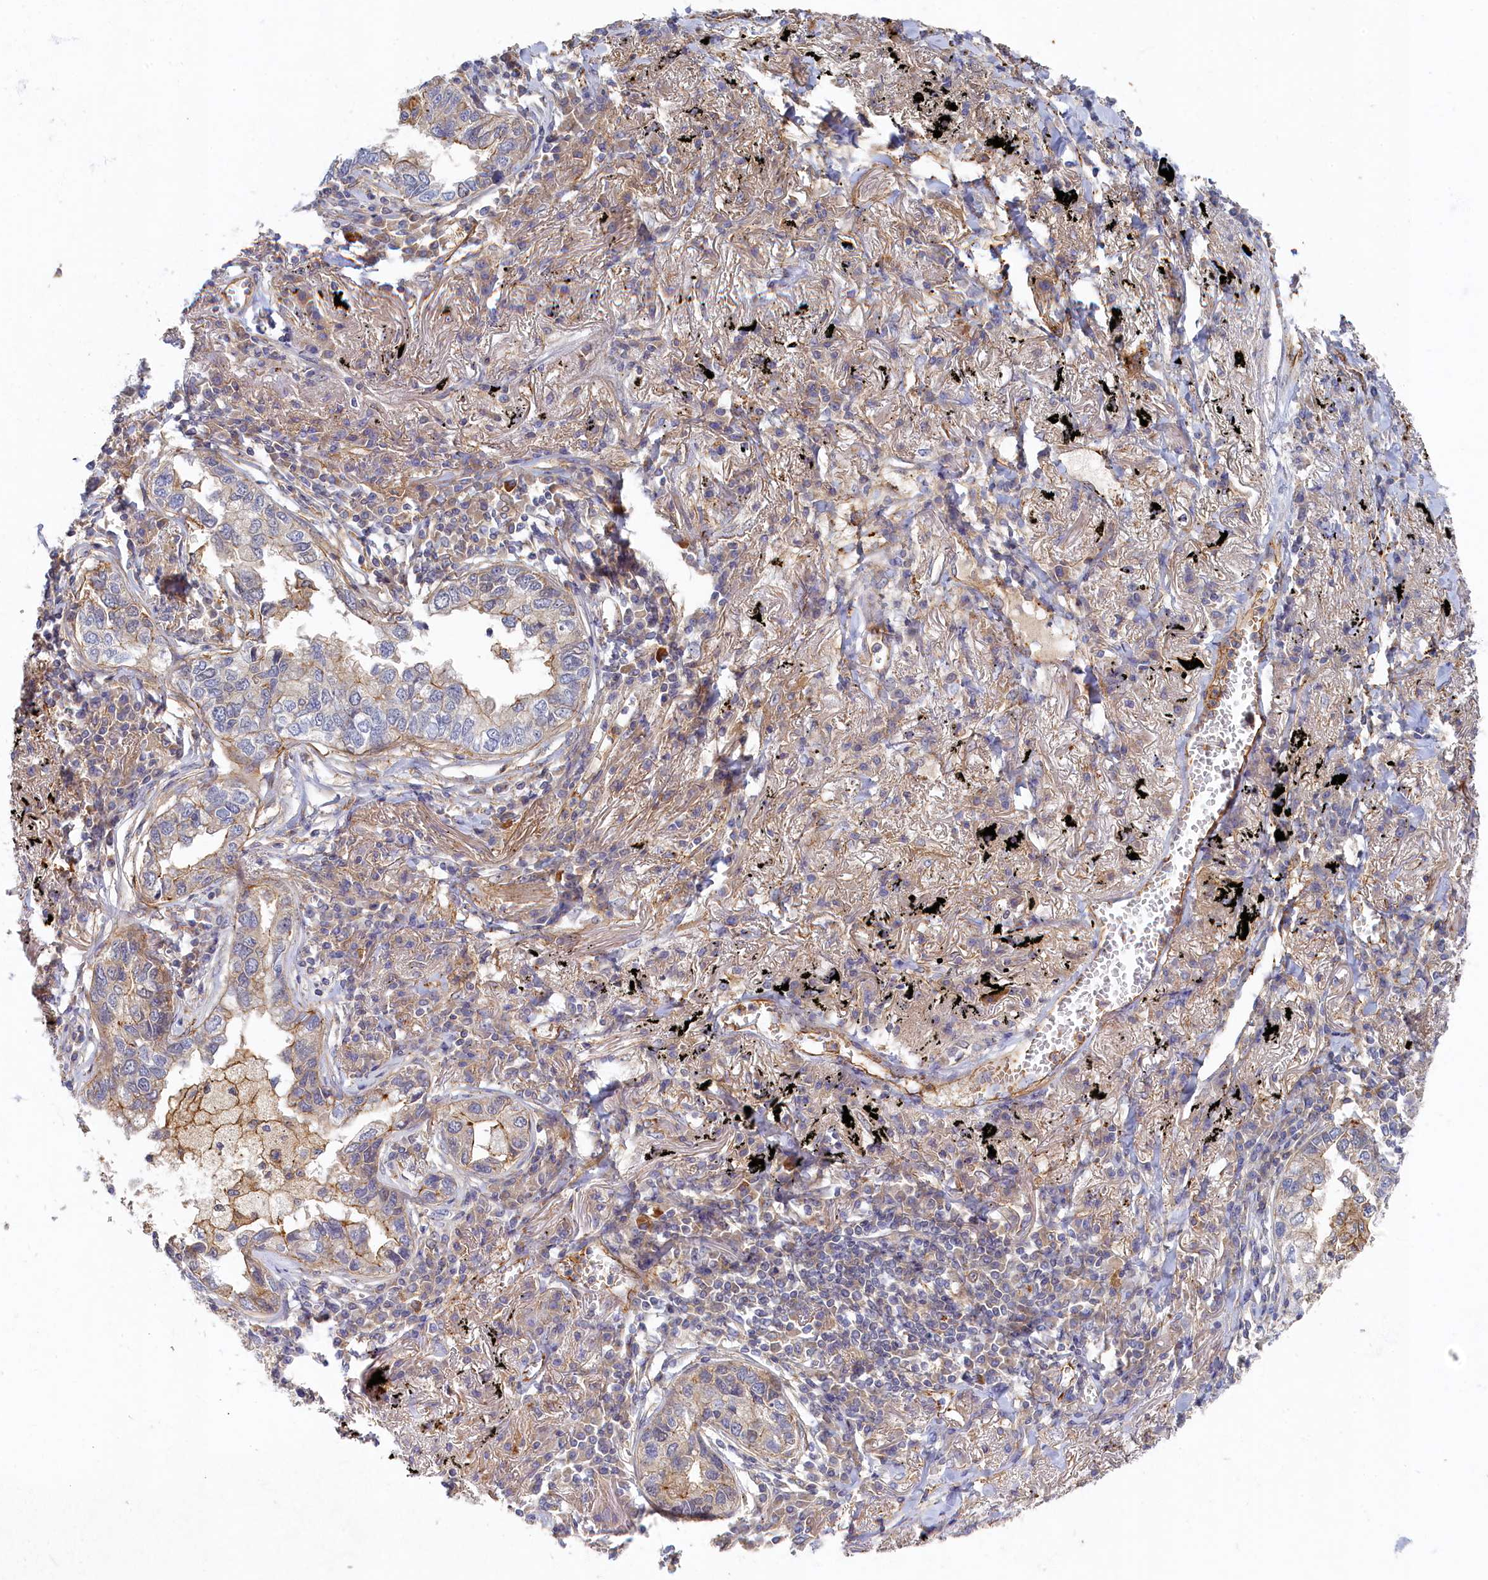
{"staining": {"intensity": "weak", "quantity": "<25%", "location": "cytoplasmic/membranous"}, "tissue": "lung cancer", "cell_type": "Tumor cells", "image_type": "cancer", "snomed": [{"axis": "morphology", "description": "Adenocarcinoma, NOS"}, {"axis": "topography", "description": "Lung"}], "caption": "This is a micrograph of immunohistochemistry staining of lung adenocarcinoma, which shows no expression in tumor cells.", "gene": "PSMG2", "patient": {"sex": "male", "age": 65}}